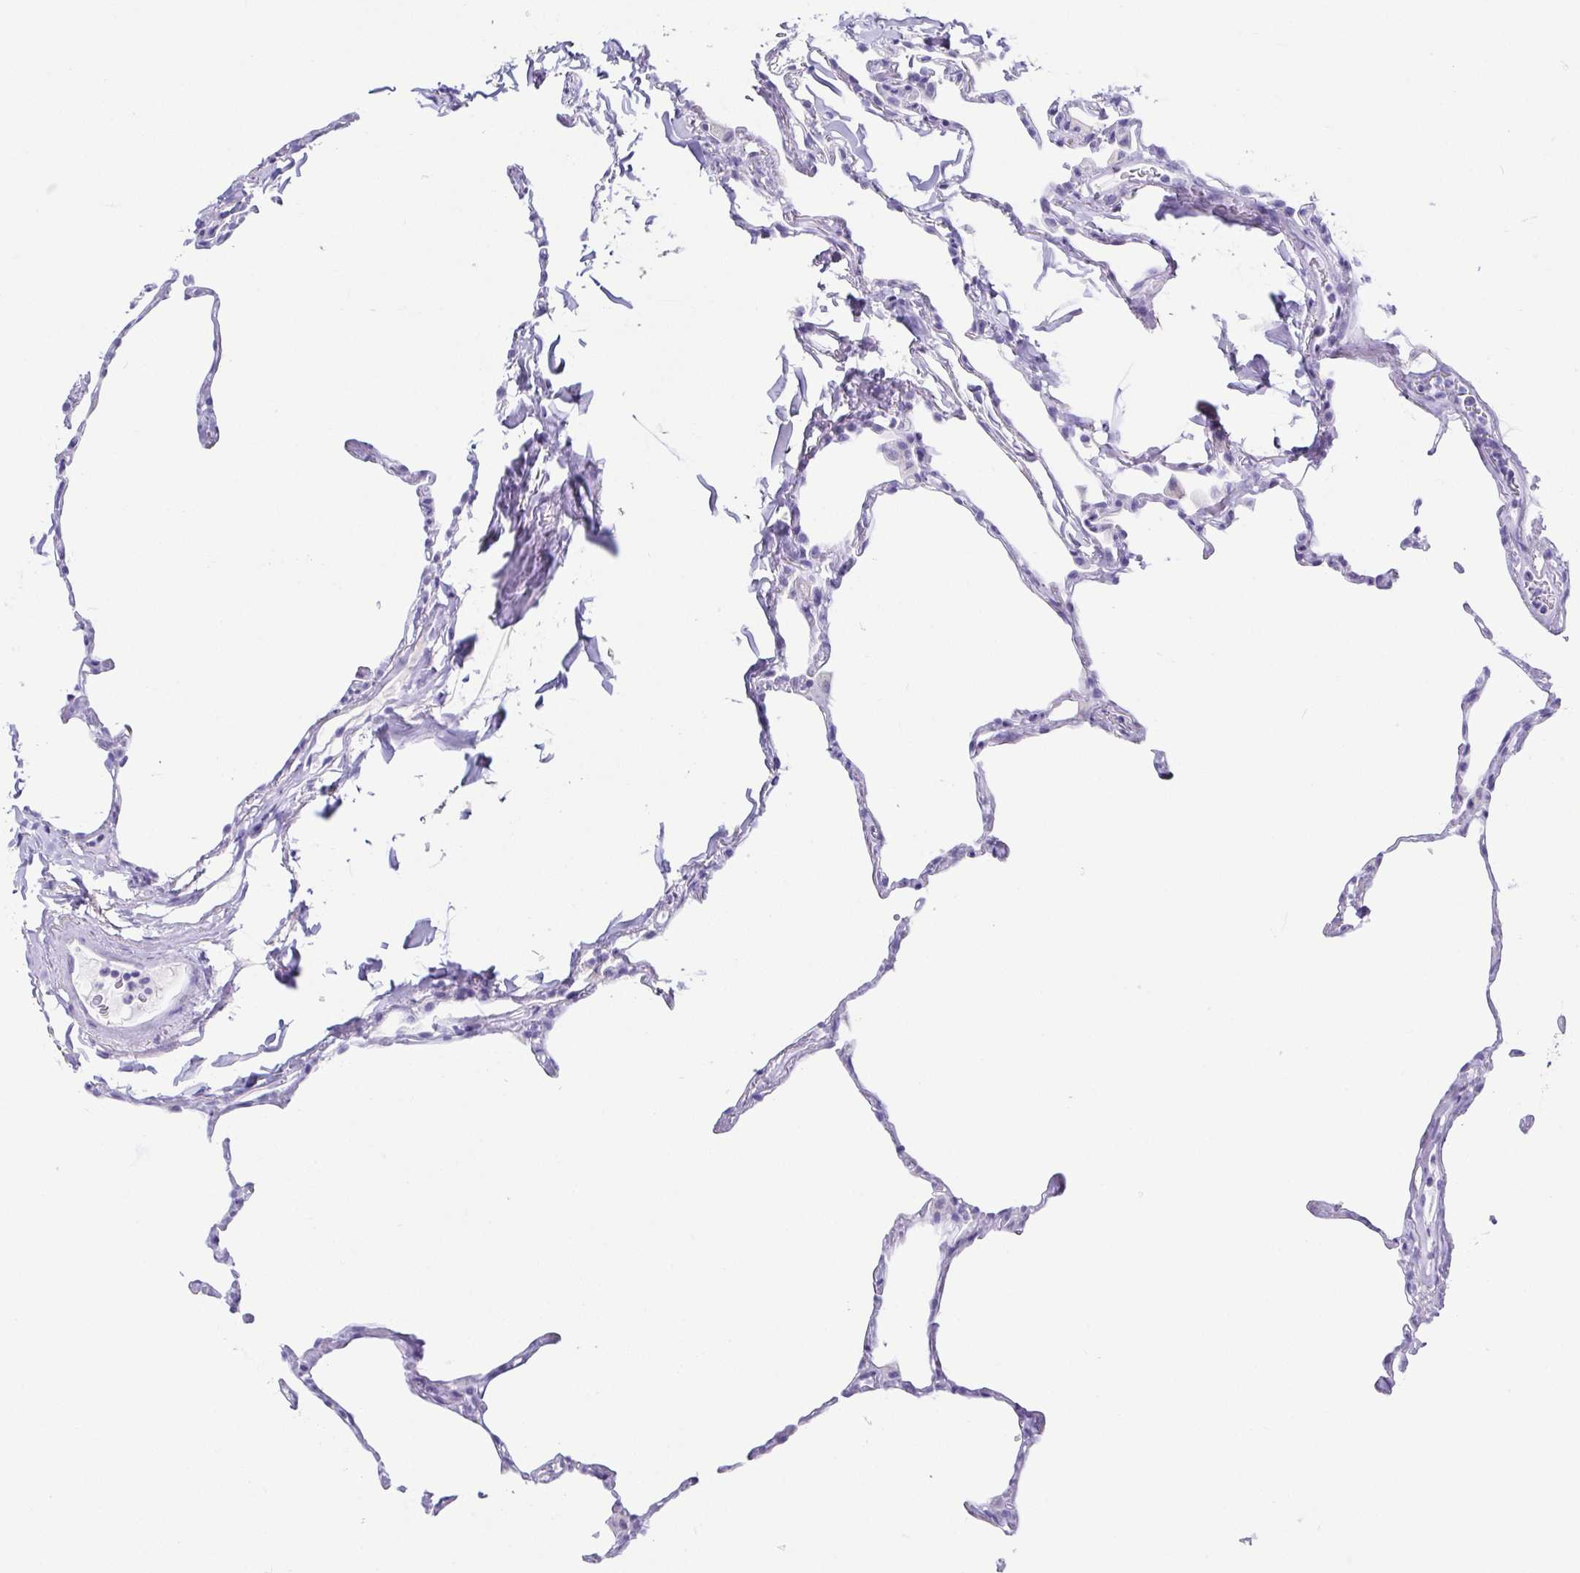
{"staining": {"intensity": "negative", "quantity": "none", "location": "none"}, "tissue": "lung", "cell_type": "Alveolar cells", "image_type": "normal", "snomed": [{"axis": "morphology", "description": "Normal tissue, NOS"}, {"axis": "topography", "description": "Lung"}], "caption": "The photomicrograph exhibits no staining of alveolar cells in unremarkable lung.", "gene": "CD164L2", "patient": {"sex": "male", "age": 65}}